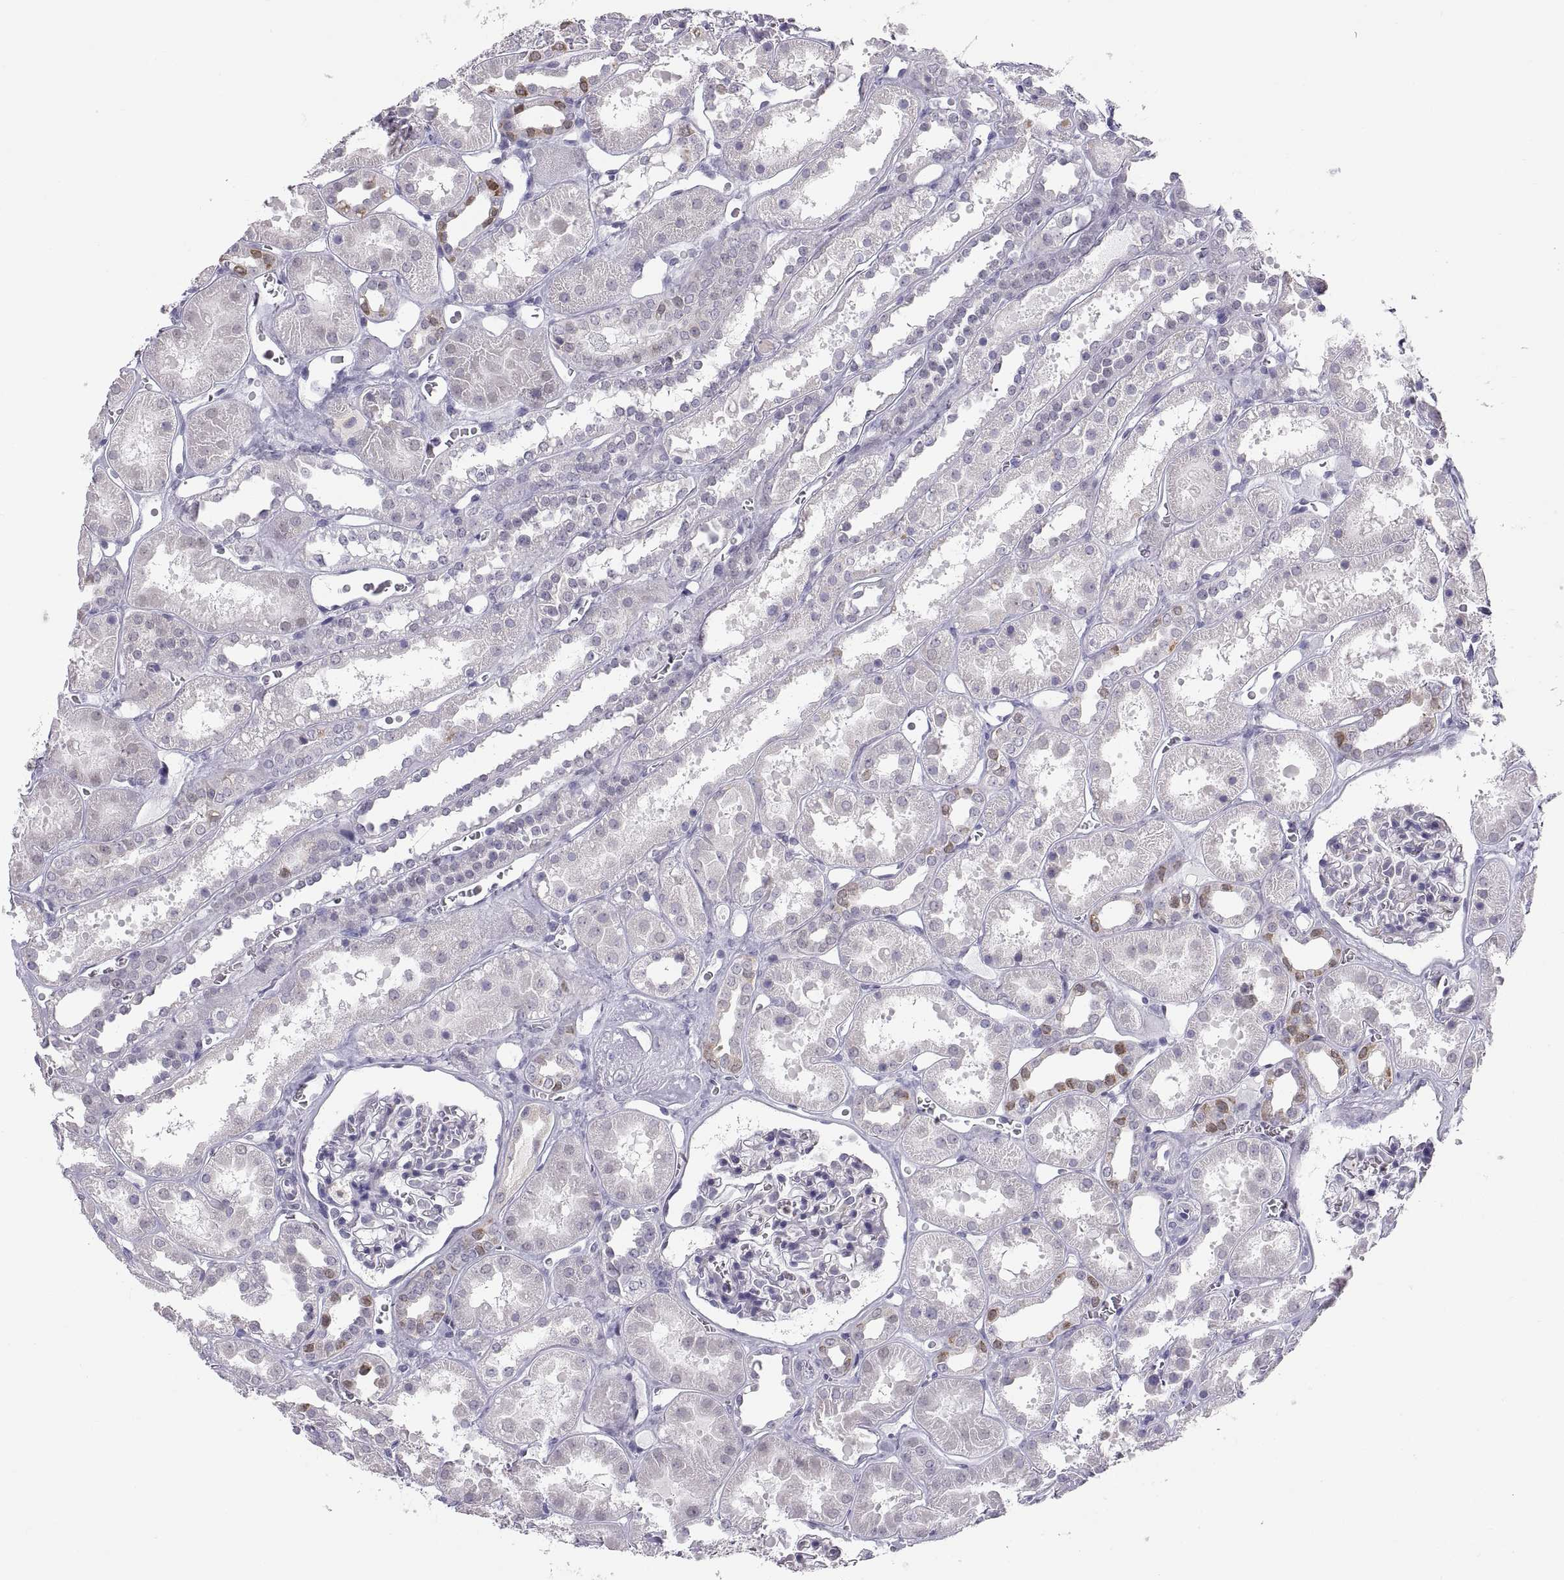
{"staining": {"intensity": "negative", "quantity": "none", "location": "none"}, "tissue": "kidney", "cell_type": "Cells in glomeruli", "image_type": "normal", "snomed": [{"axis": "morphology", "description": "Normal tissue, NOS"}, {"axis": "topography", "description": "Kidney"}], "caption": "High power microscopy photomicrograph of an immunohistochemistry histopathology image of unremarkable kidney, revealing no significant staining in cells in glomeruli. (Stains: DAB (3,3'-diaminobenzidine) immunohistochemistry (IHC) with hematoxylin counter stain, Microscopy: brightfield microscopy at high magnification).", "gene": "ERO1A", "patient": {"sex": "female", "age": 41}}